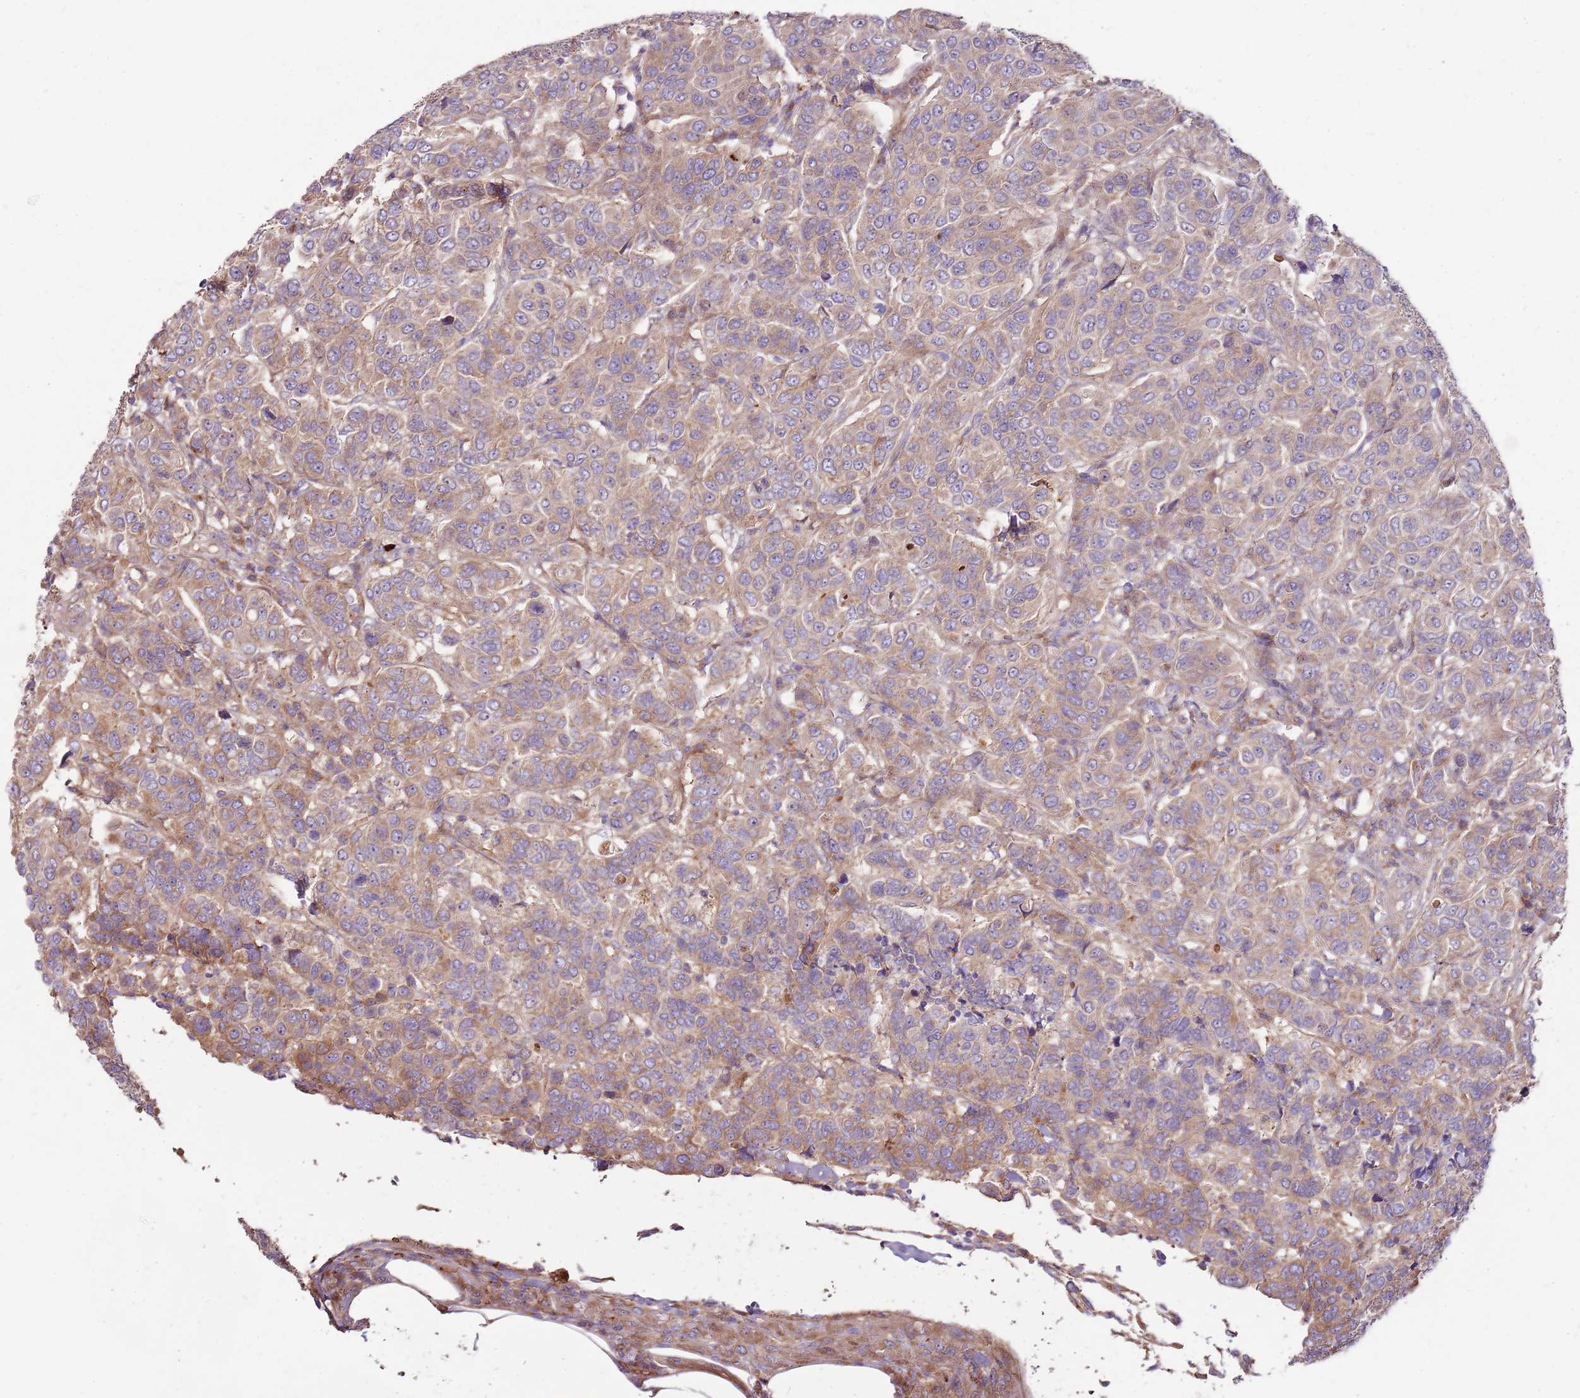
{"staining": {"intensity": "weak", "quantity": ">75%", "location": "cytoplasmic/membranous"}, "tissue": "breast cancer", "cell_type": "Tumor cells", "image_type": "cancer", "snomed": [{"axis": "morphology", "description": "Duct carcinoma"}, {"axis": "topography", "description": "Breast"}], "caption": "Invasive ductal carcinoma (breast) was stained to show a protein in brown. There is low levels of weak cytoplasmic/membranous staining in about >75% of tumor cells.", "gene": "EMC1", "patient": {"sex": "female", "age": 55}}